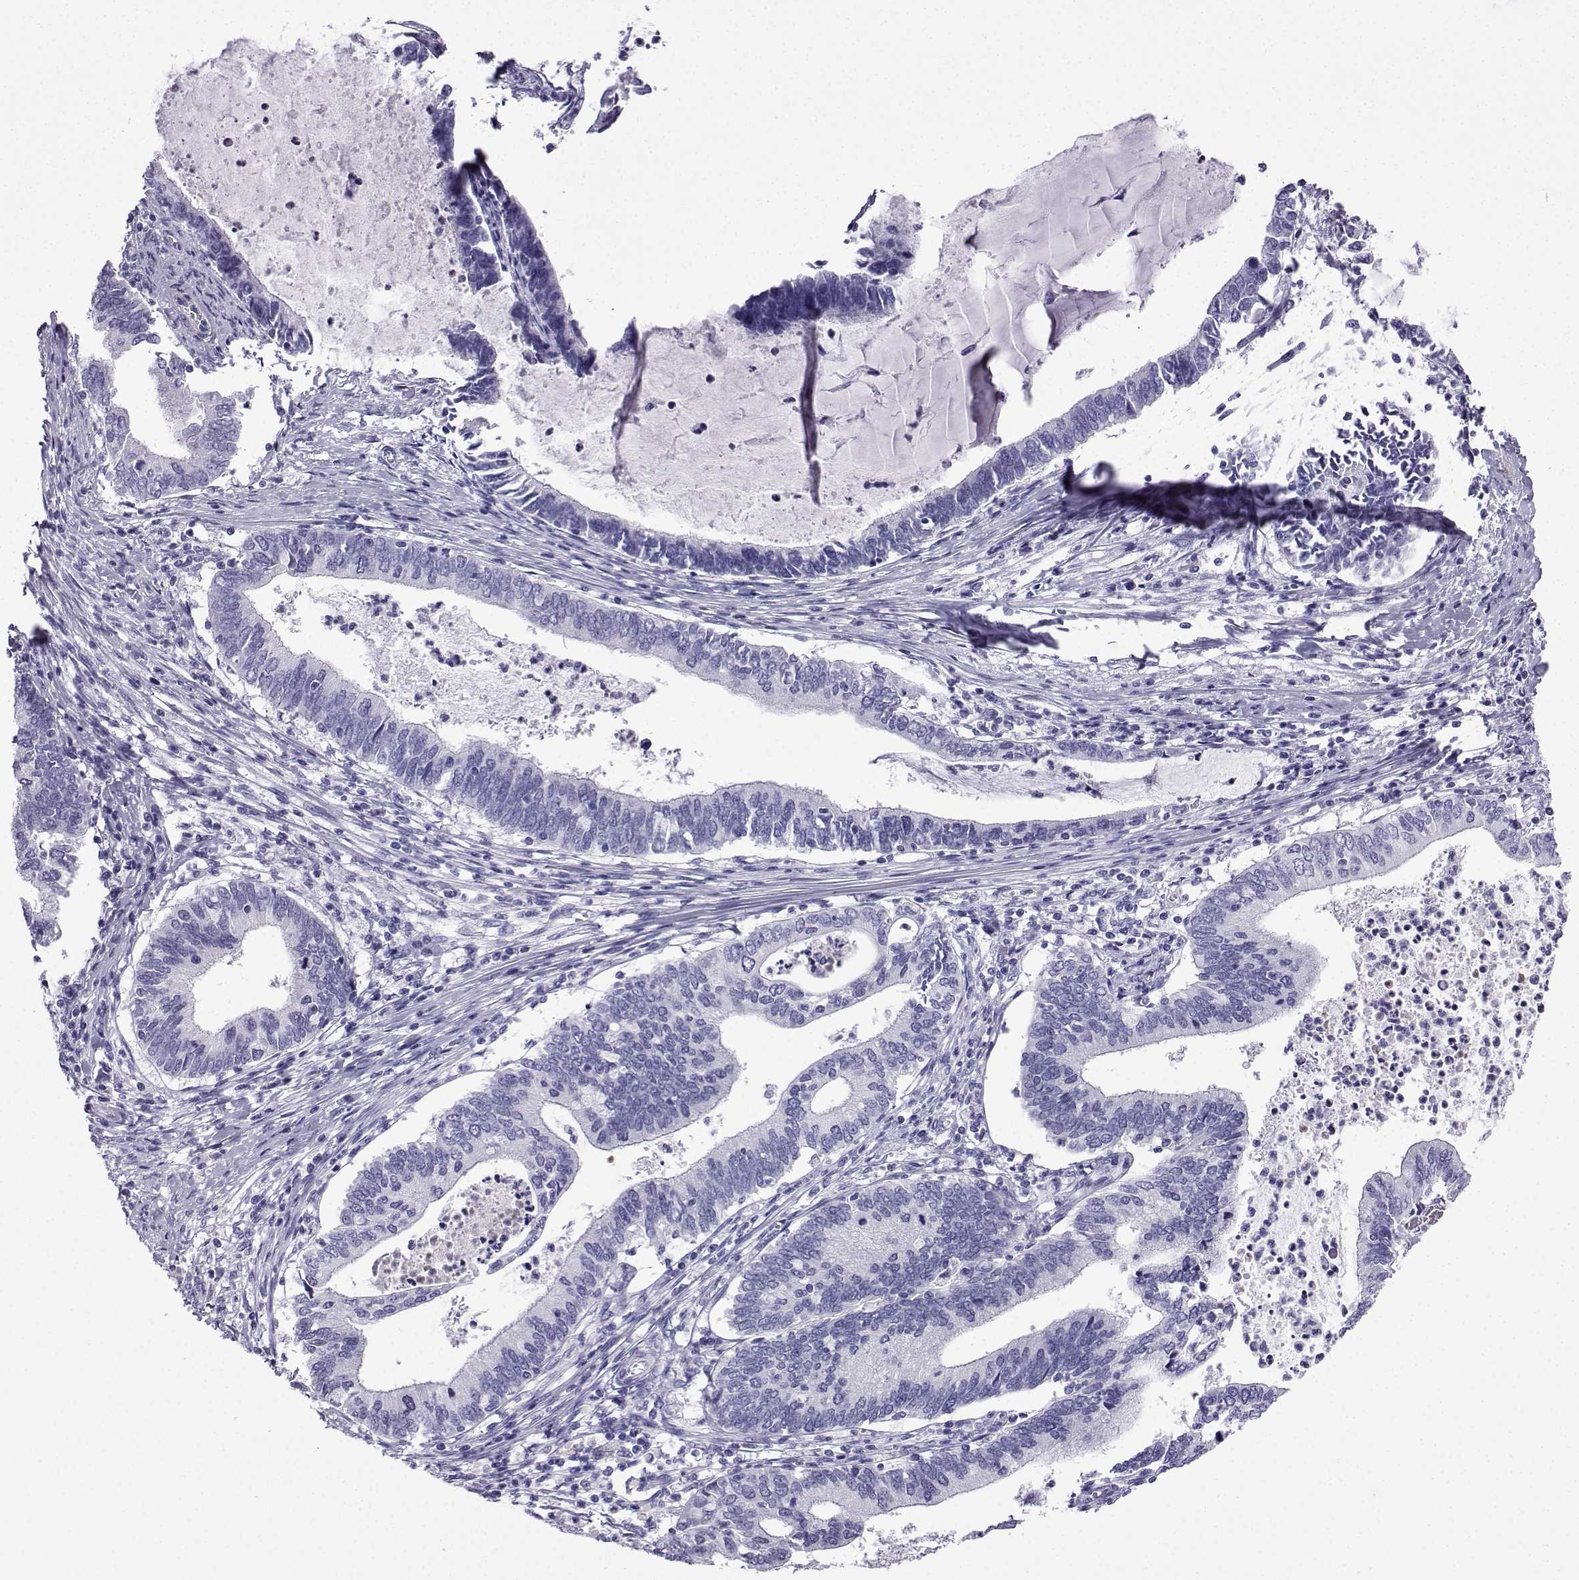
{"staining": {"intensity": "negative", "quantity": "none", "location": "none"}, "tissue": "cervical cancer", "cell_type": "Tumor cells", "image_type": "cancer", "snomed": [{"axis": "morphology", "description": "Adenocarcinoma, NOS"}, {"axis": "topography", "description": "Cervix"}], "caption": "An immunohistochemistry (IHC) image of cervical cancer is shown. There is no staining in tumor cells of cervical cancer. (Brightfield microscopy of DAB immunohistochemistry (IHC) at high magnification).", "gene": "KCNF1", "patient": {"sex": "female", "age": 42}}